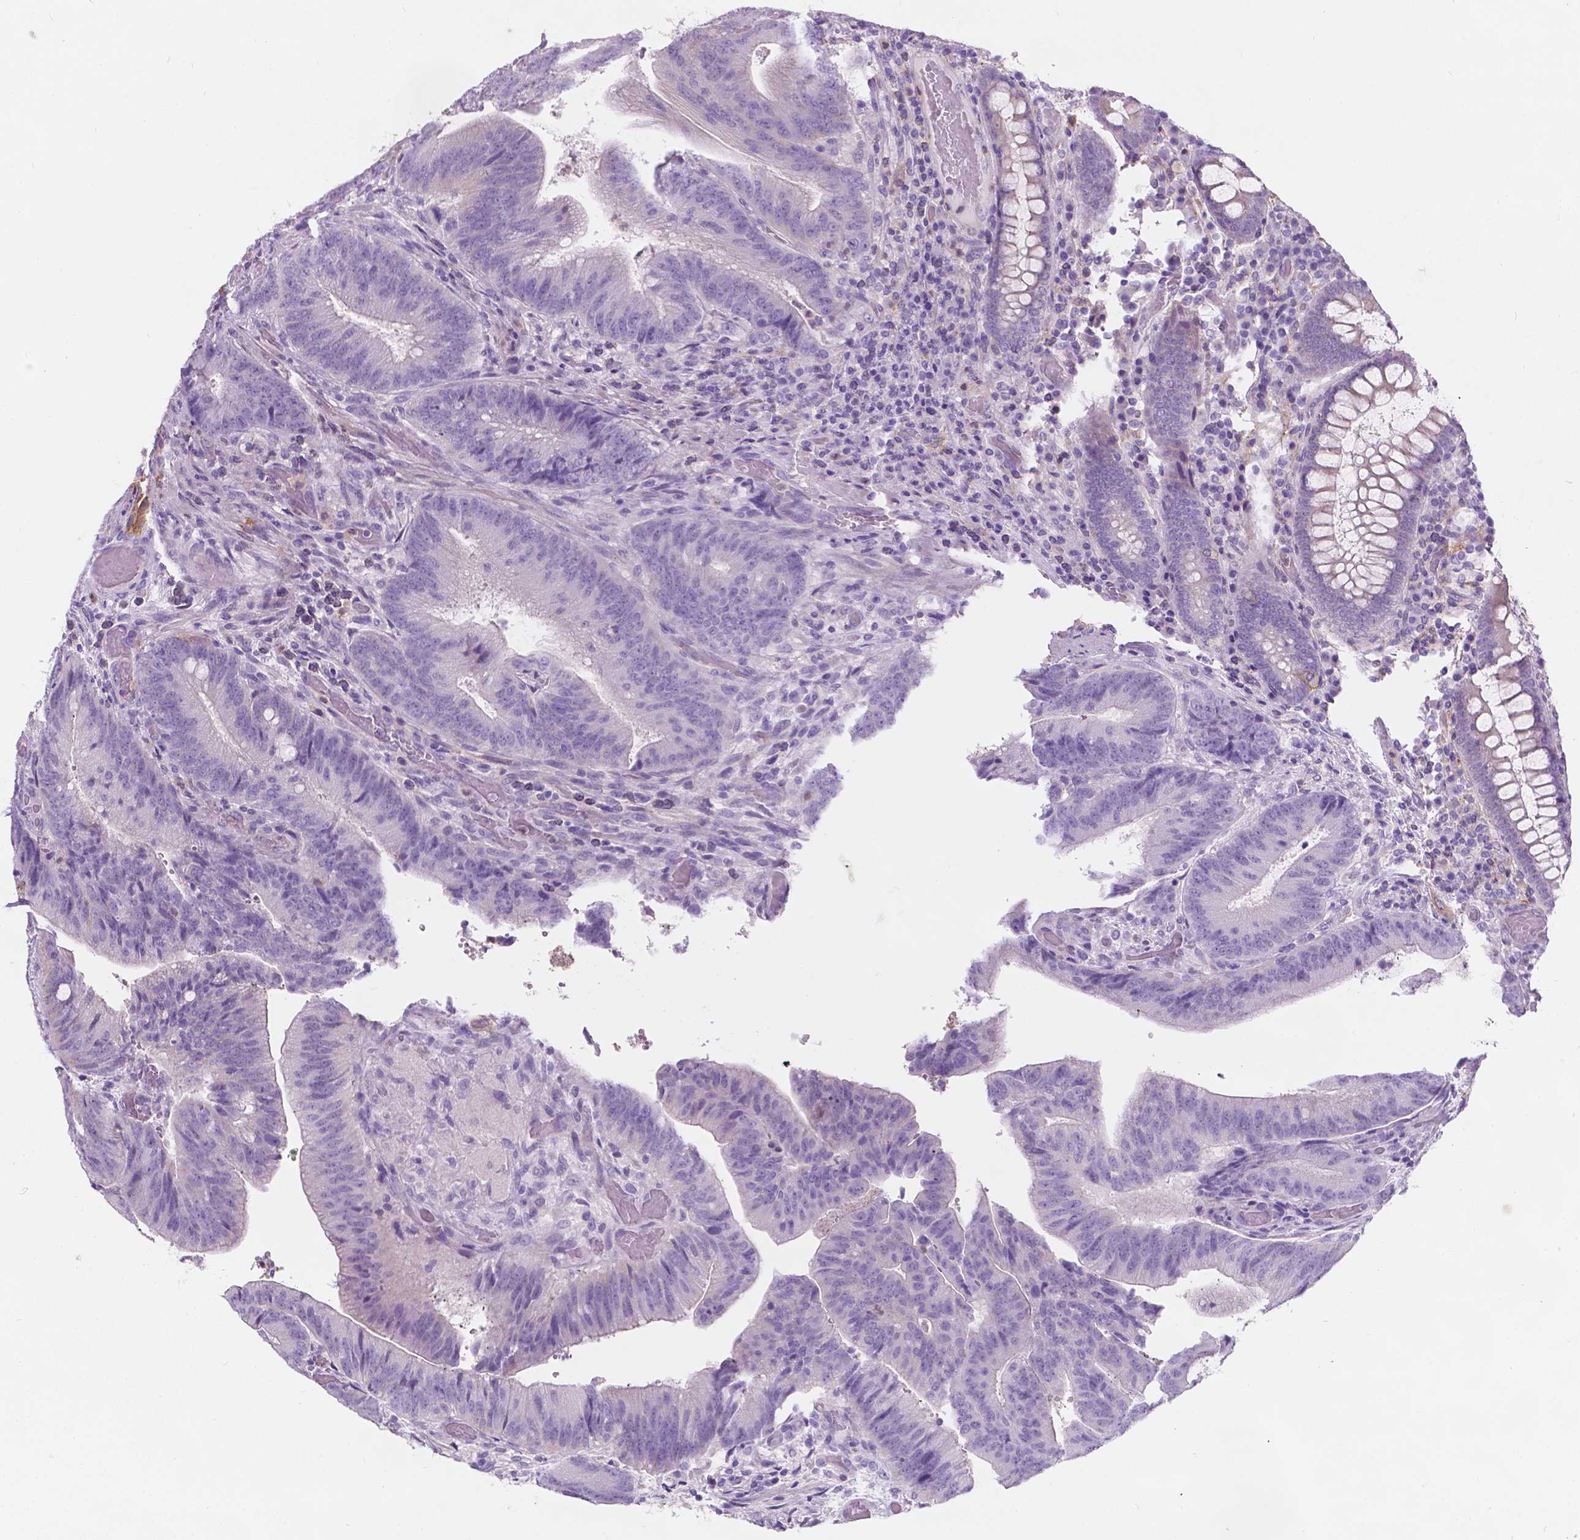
{"staining": {"intensity": "negative", "quantity": "none", "location": "none"}, "tissue": "colorectal cancer", "cell_type": "Tumor cells", "image_type": "cancer", "snomed": [{"axis": "morphology", "description": "Adenocarcinoma, NOS"}, {"axis": "topography", "description": "Colon"}], "caption": "IHC image of neoplastic tissue: colorectal cancer stained with DAB (3,3'-diaminobenzidine) displays no significant protein positivity in tumor cells.", "gene": "GNAO1", "patient": {"sex": "female", "age": 43}}